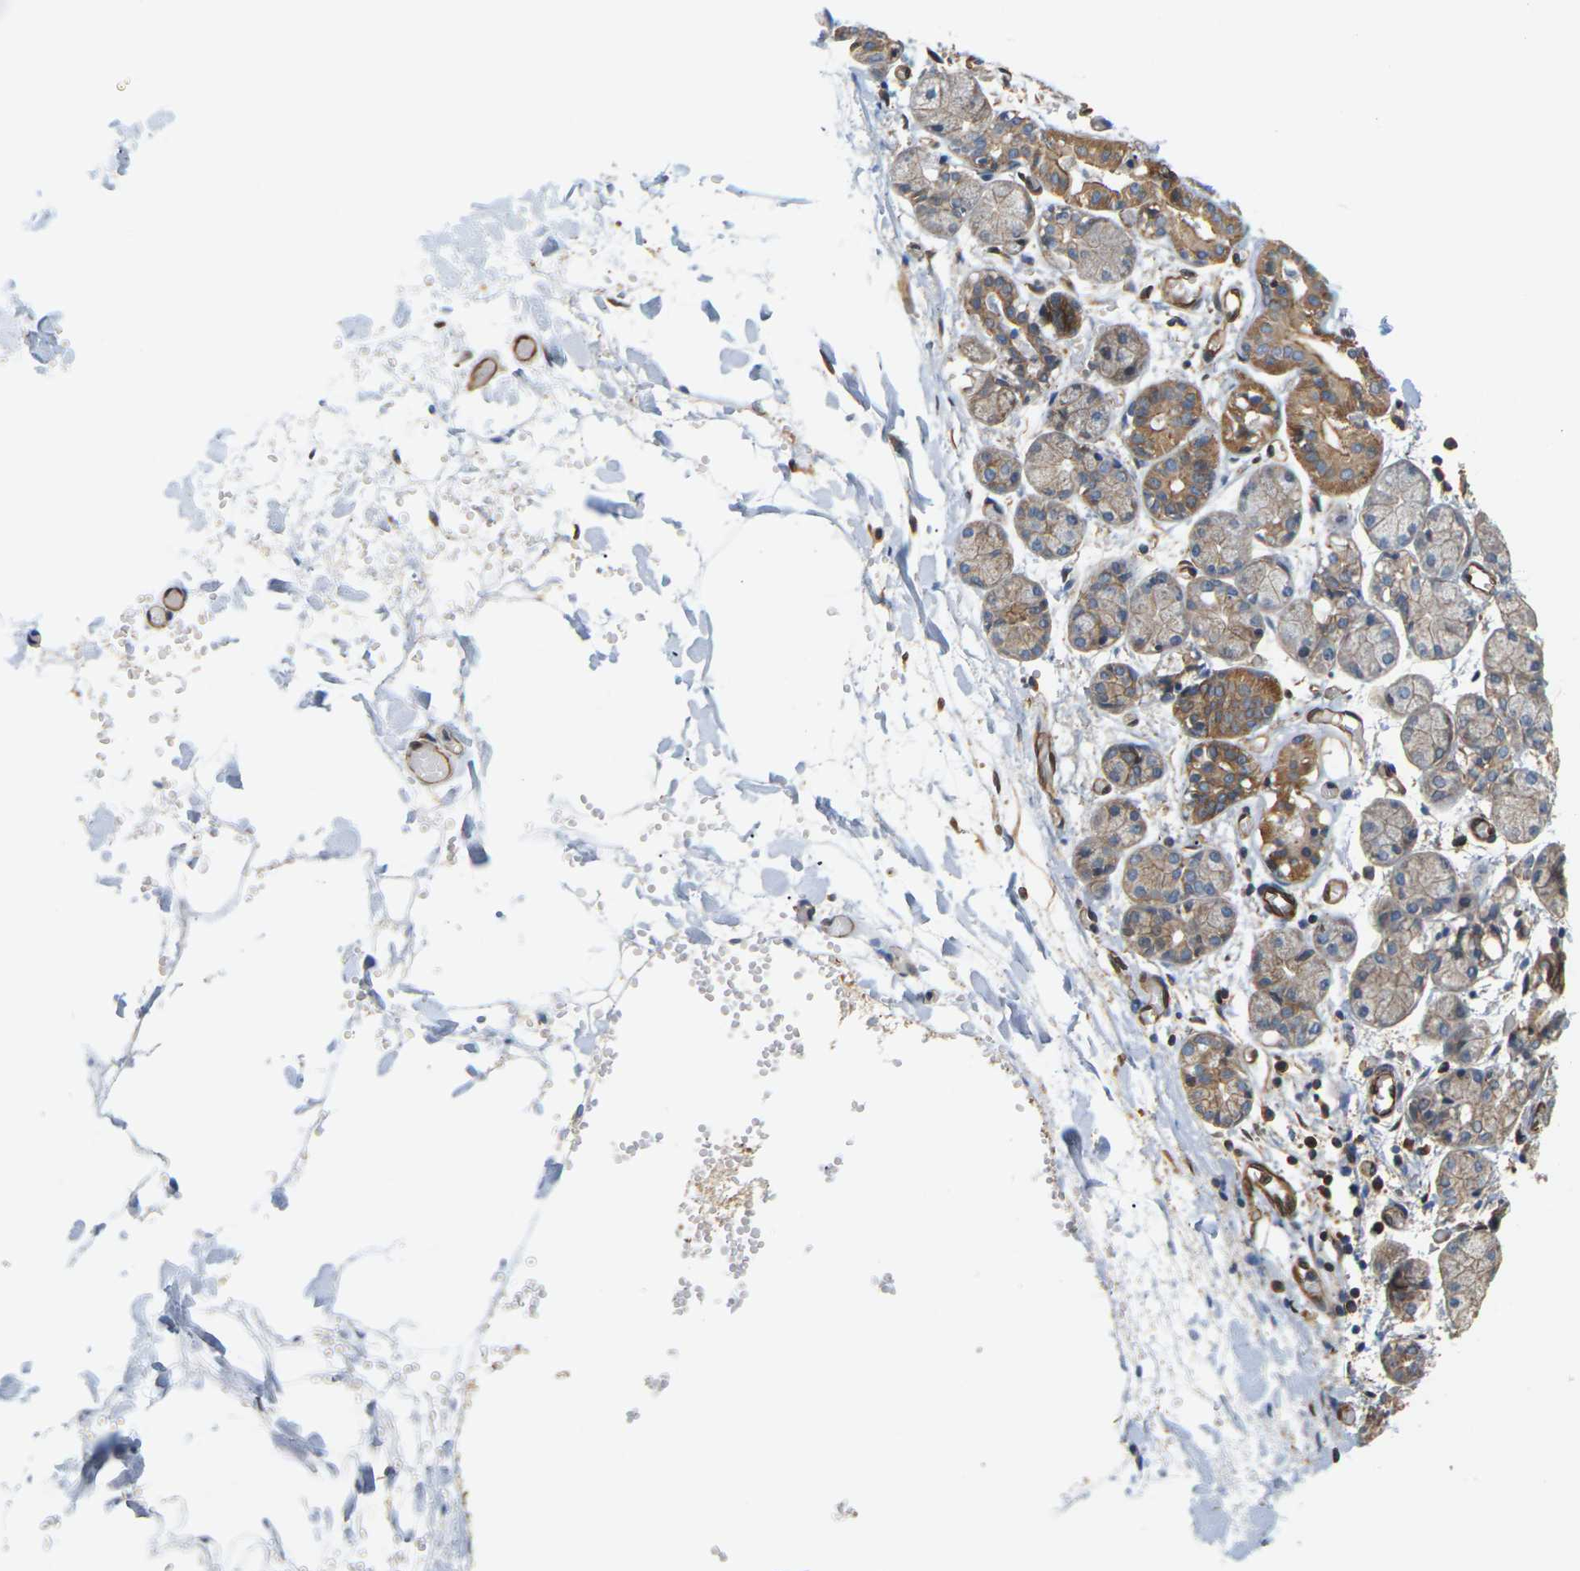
{"staining": {"intensity": "moderate", "quantity": "25%-75%", "location": "cytoplasmic/membranous"}, "tissue": "salivary gland", "cell_type": "Glandular cells", "image_type": "normal", "snomed": [{"axis": "morphology", "description": "Normal tissue, NOS"}, {"axis": "topography", "description": "Salivary gland"}], "caption": "Protein expression by IHC shows moderate cytoplasmic/membranous positivity in approximately 25%-75% of glandular cells in benign salivary gland. The staining was performed using DAB (3,3'-diaminobenzidine), with brown indicating positive protein expression. Nuclei are stained blue with hematoxylin.", "gene": "PCDHB4", "patient": {"sex": "female", "age": 24}}